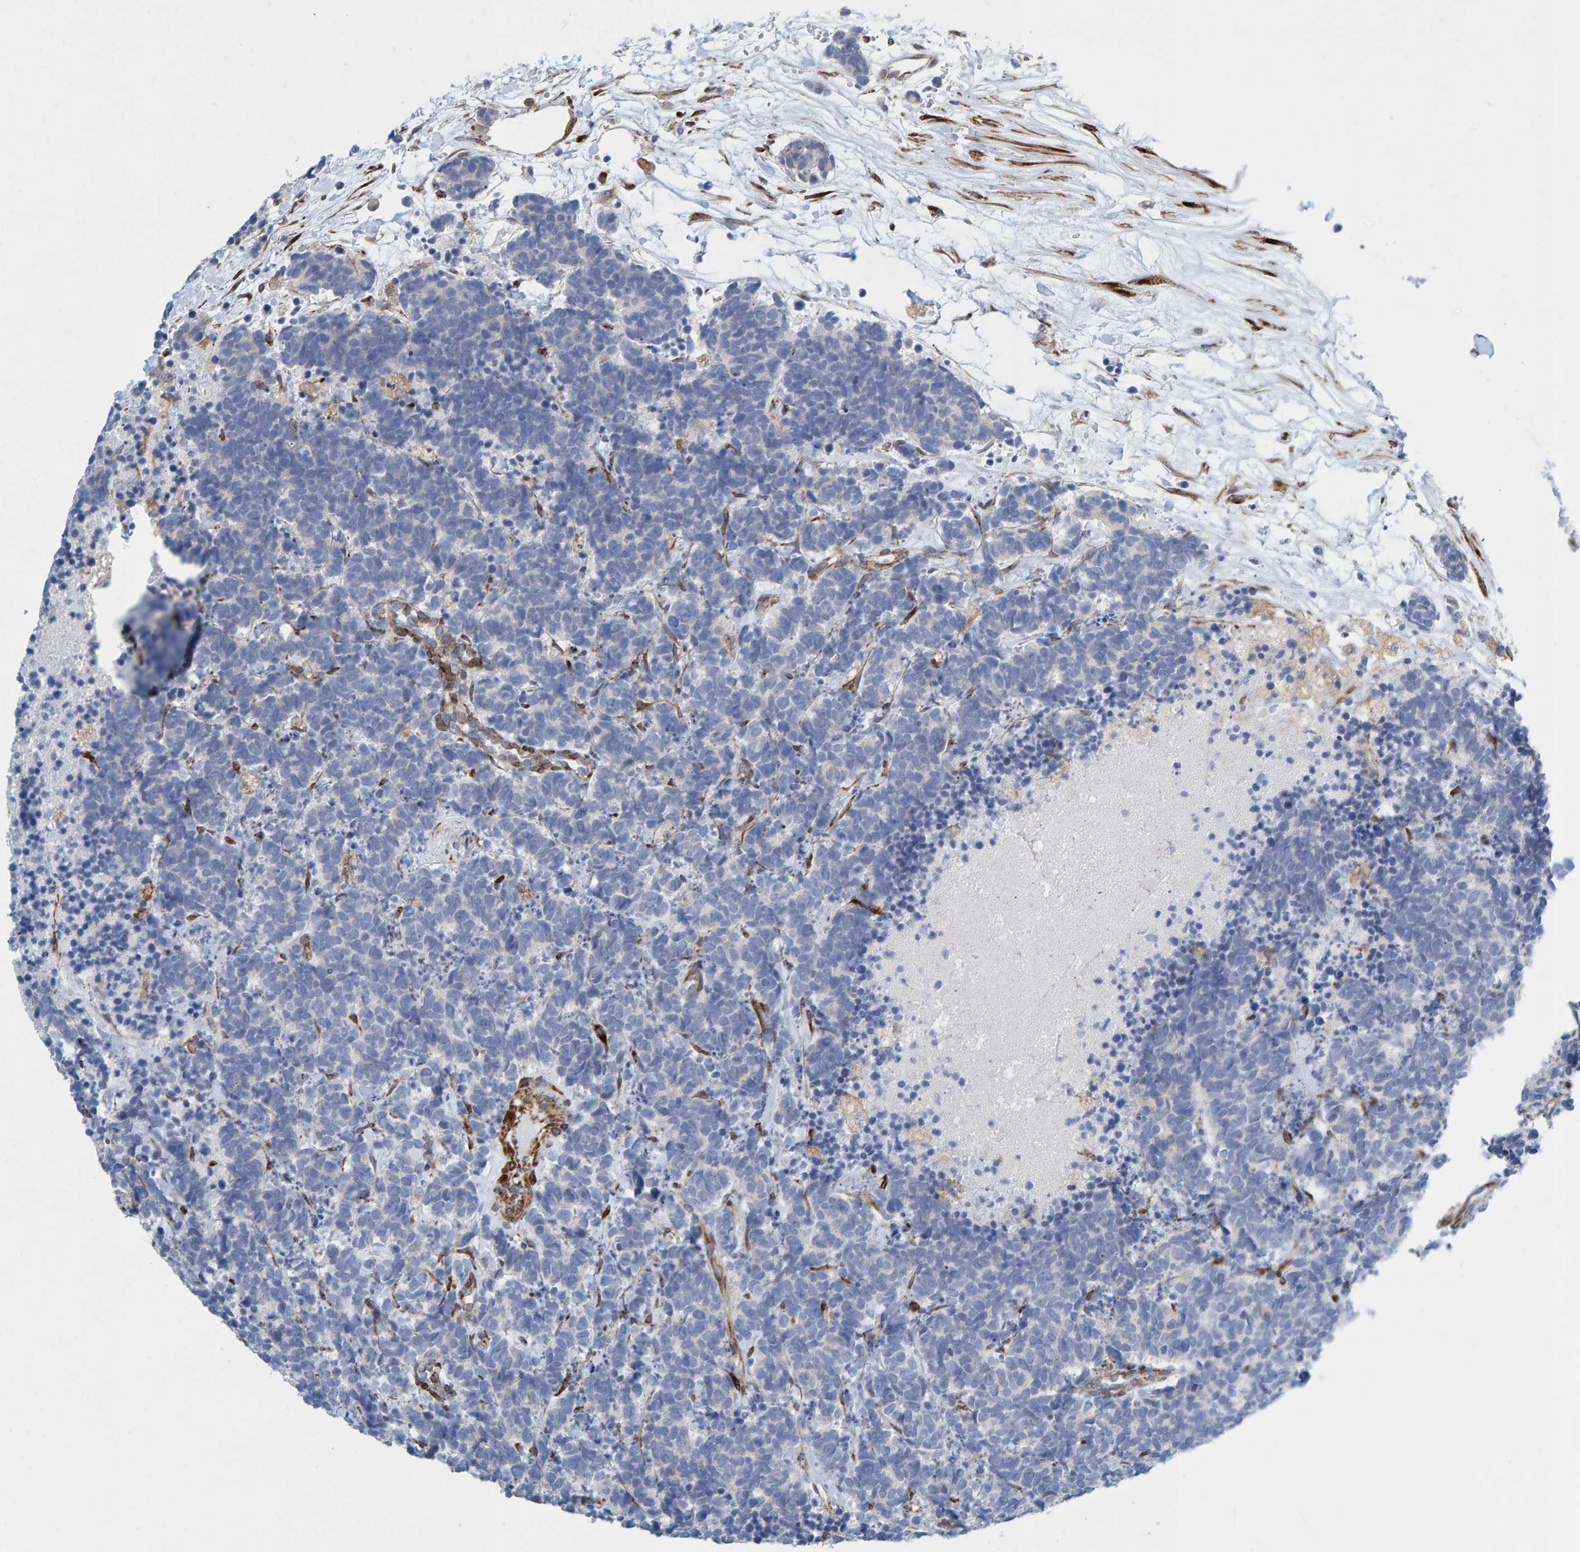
{"staining": {"intensity": "negative", "quantity": "none", "location": "none"}, "tissue": "carcinoid", "cell_type": "Tumor cells", "image_type": "cancer", "snomed": [{"axis": "morphology", "description": "Carcinoma, NOS"}, {"axis": "morphology", "description": "Carcinoid, malignant, NOS"}, {"axis": "topography", "description": "Urinary bladder"}], "caption": "IHC of human carcinoid shows no staining in tumor cells. The staining is performed using DAB (3,3'-diaminobenzidine) brown chromogen with nuclei counter-stained in using hematoxylin.", "gene": "MMP16", "patient": {"sex": "male", "age": 57}}